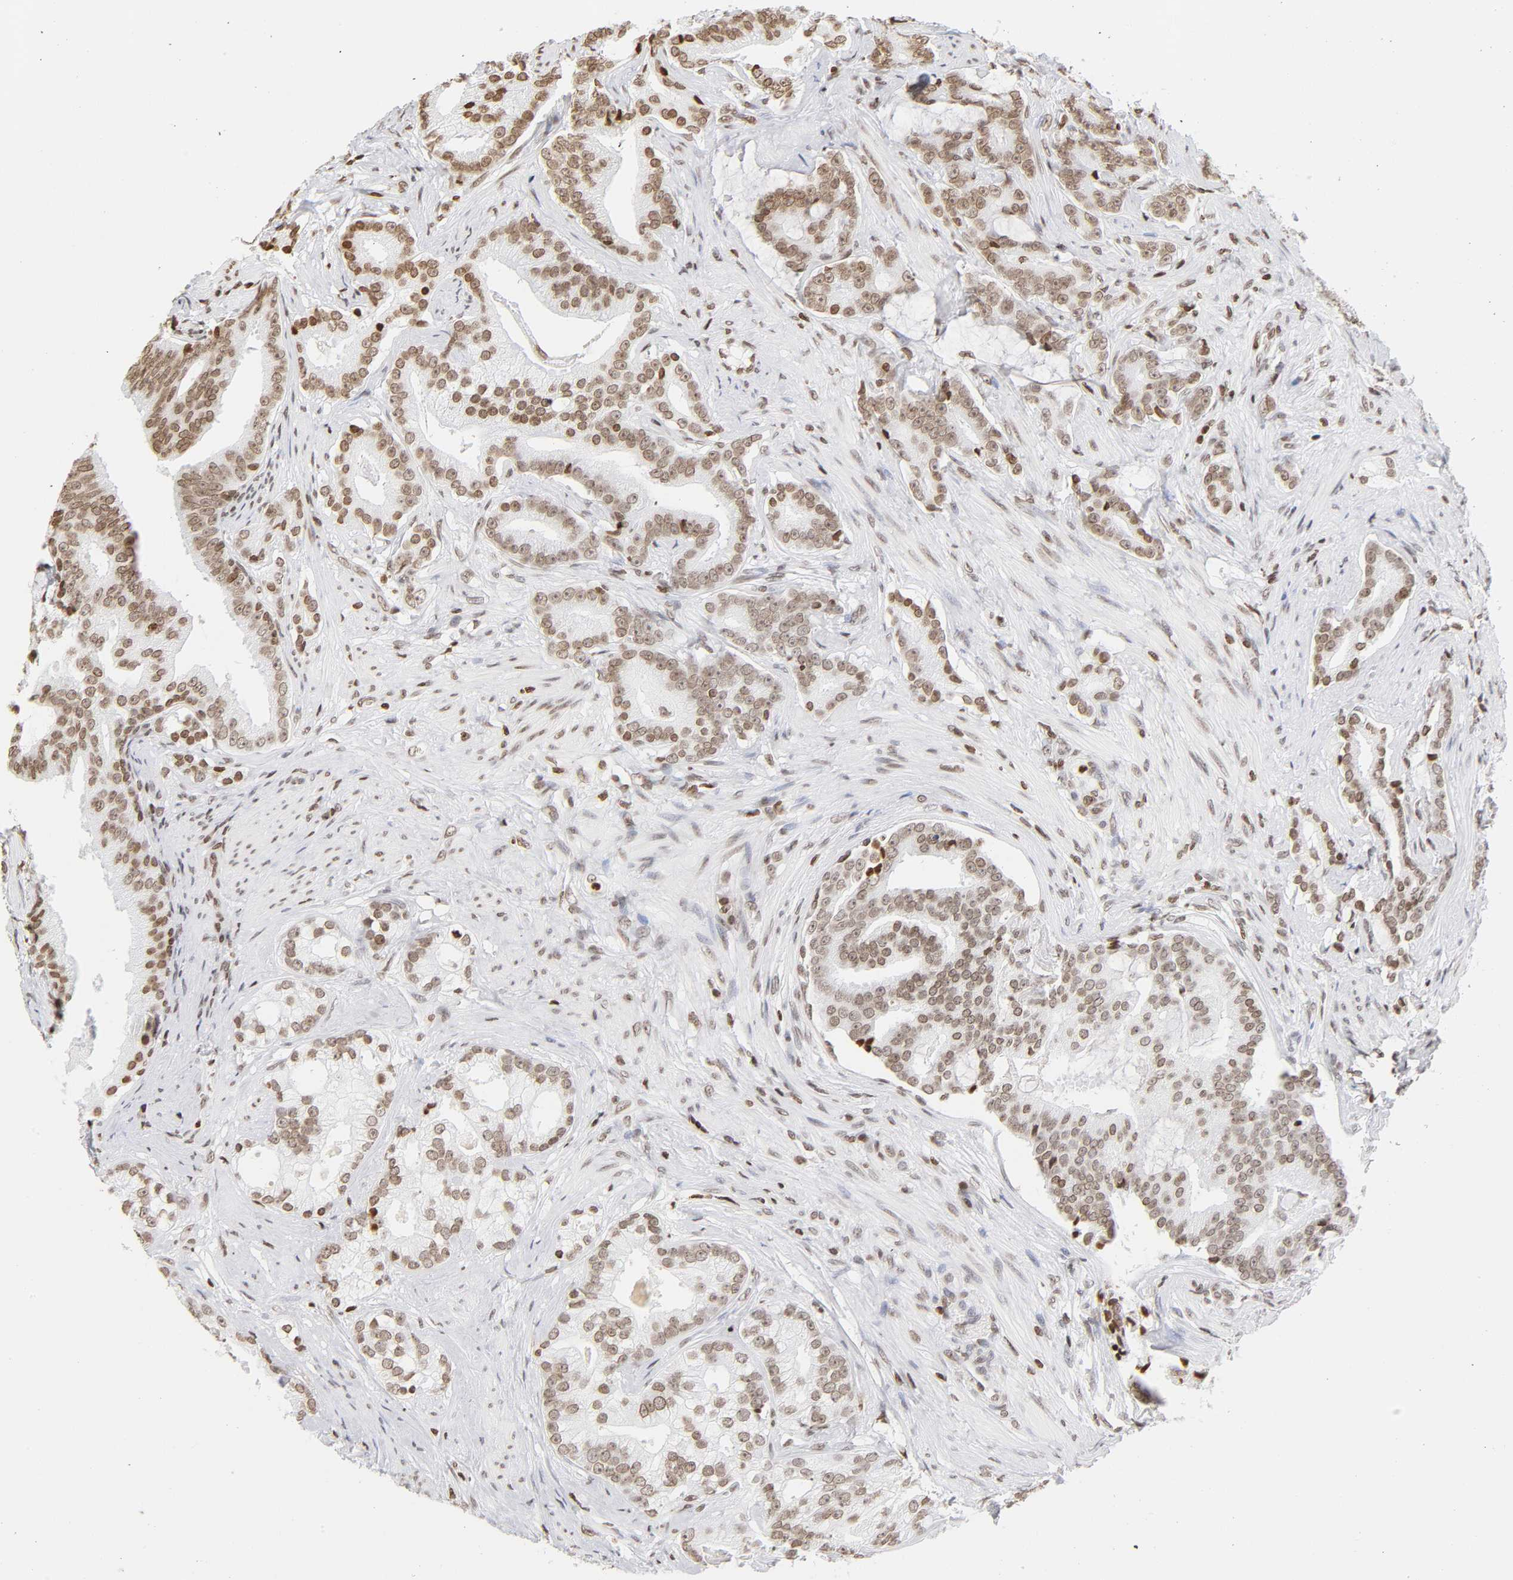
{"staining": {"intensity": "weak", "quantity": ">75%", "location": "nuclear"}, "tissue": "prostate cancer", "cell_type": "Tumor cells", "image_type": "cancer", "snomed": [{"axis": "morphology", "description": "Adenocarcinoma, Low grade"}, {"axis": "topography", "description": "Prostate"}], "caption": "Prostate adenocarcinoma (low-grade) stained with a protein marker shows weak staining in tumor cells.", "gene": "H2AC12", "patient": {"sex": "male", "age": 58}}